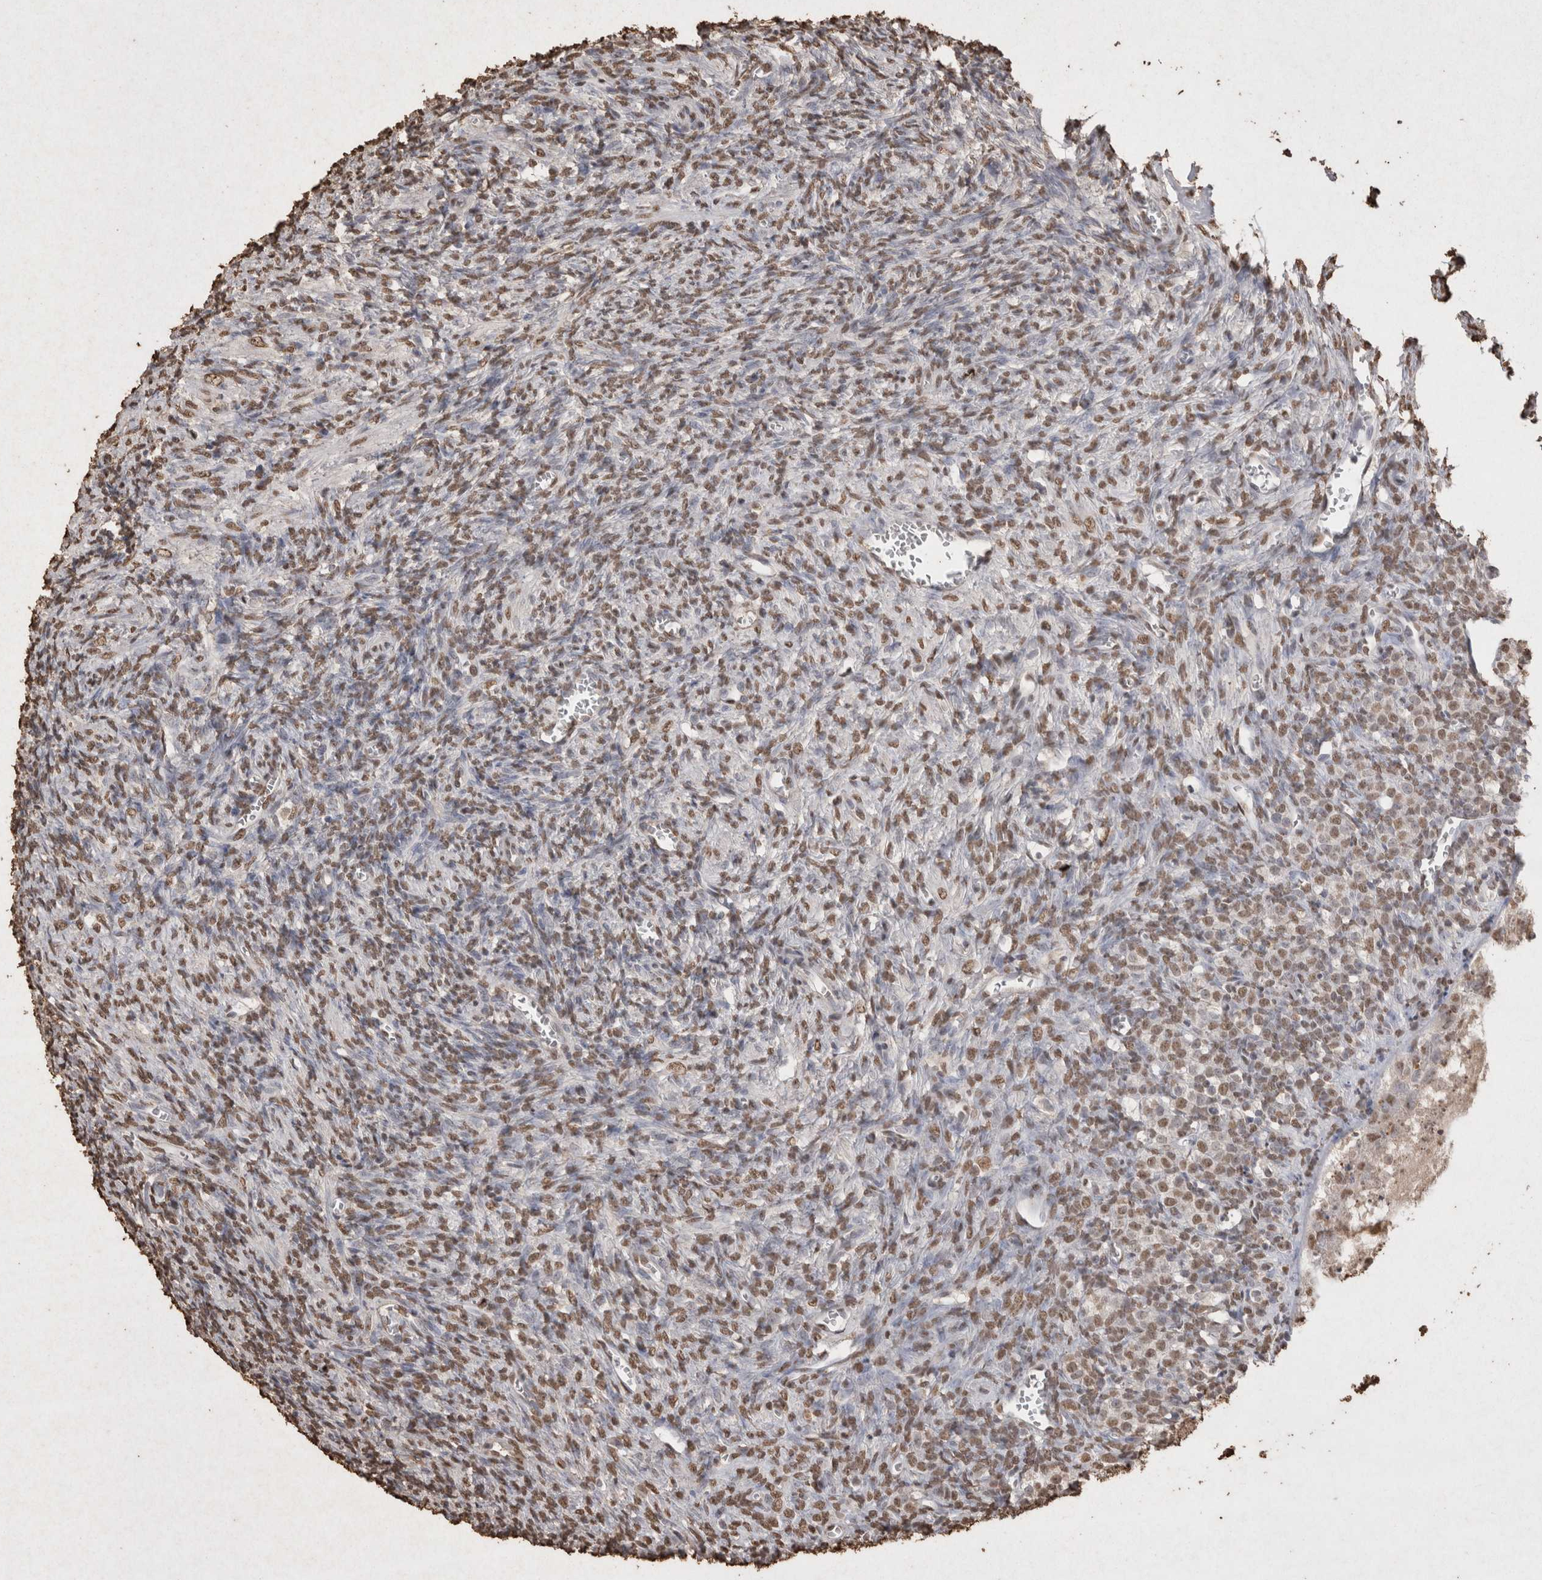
{"staining": {"intensity": "moderate", "quantity": ">75%", "location": "nuclear"}, "tissue": "ovary", "cell_type": "Ovarian stroma cells", "image_type": "normal", "snomed": [{"axis": "morphology", "description": "Normal tissue, NOS"}, {"axis": "topography", "description": "Ovary"}], "caption": "Approximately >75% of ovarian stroma cells in unremarkable human ovary display moderate nuclear protein staining as visualized by brown immunohistochemical staining.", "gene": "POU5F1", "patient": {"sex": "female", "age": 27}}